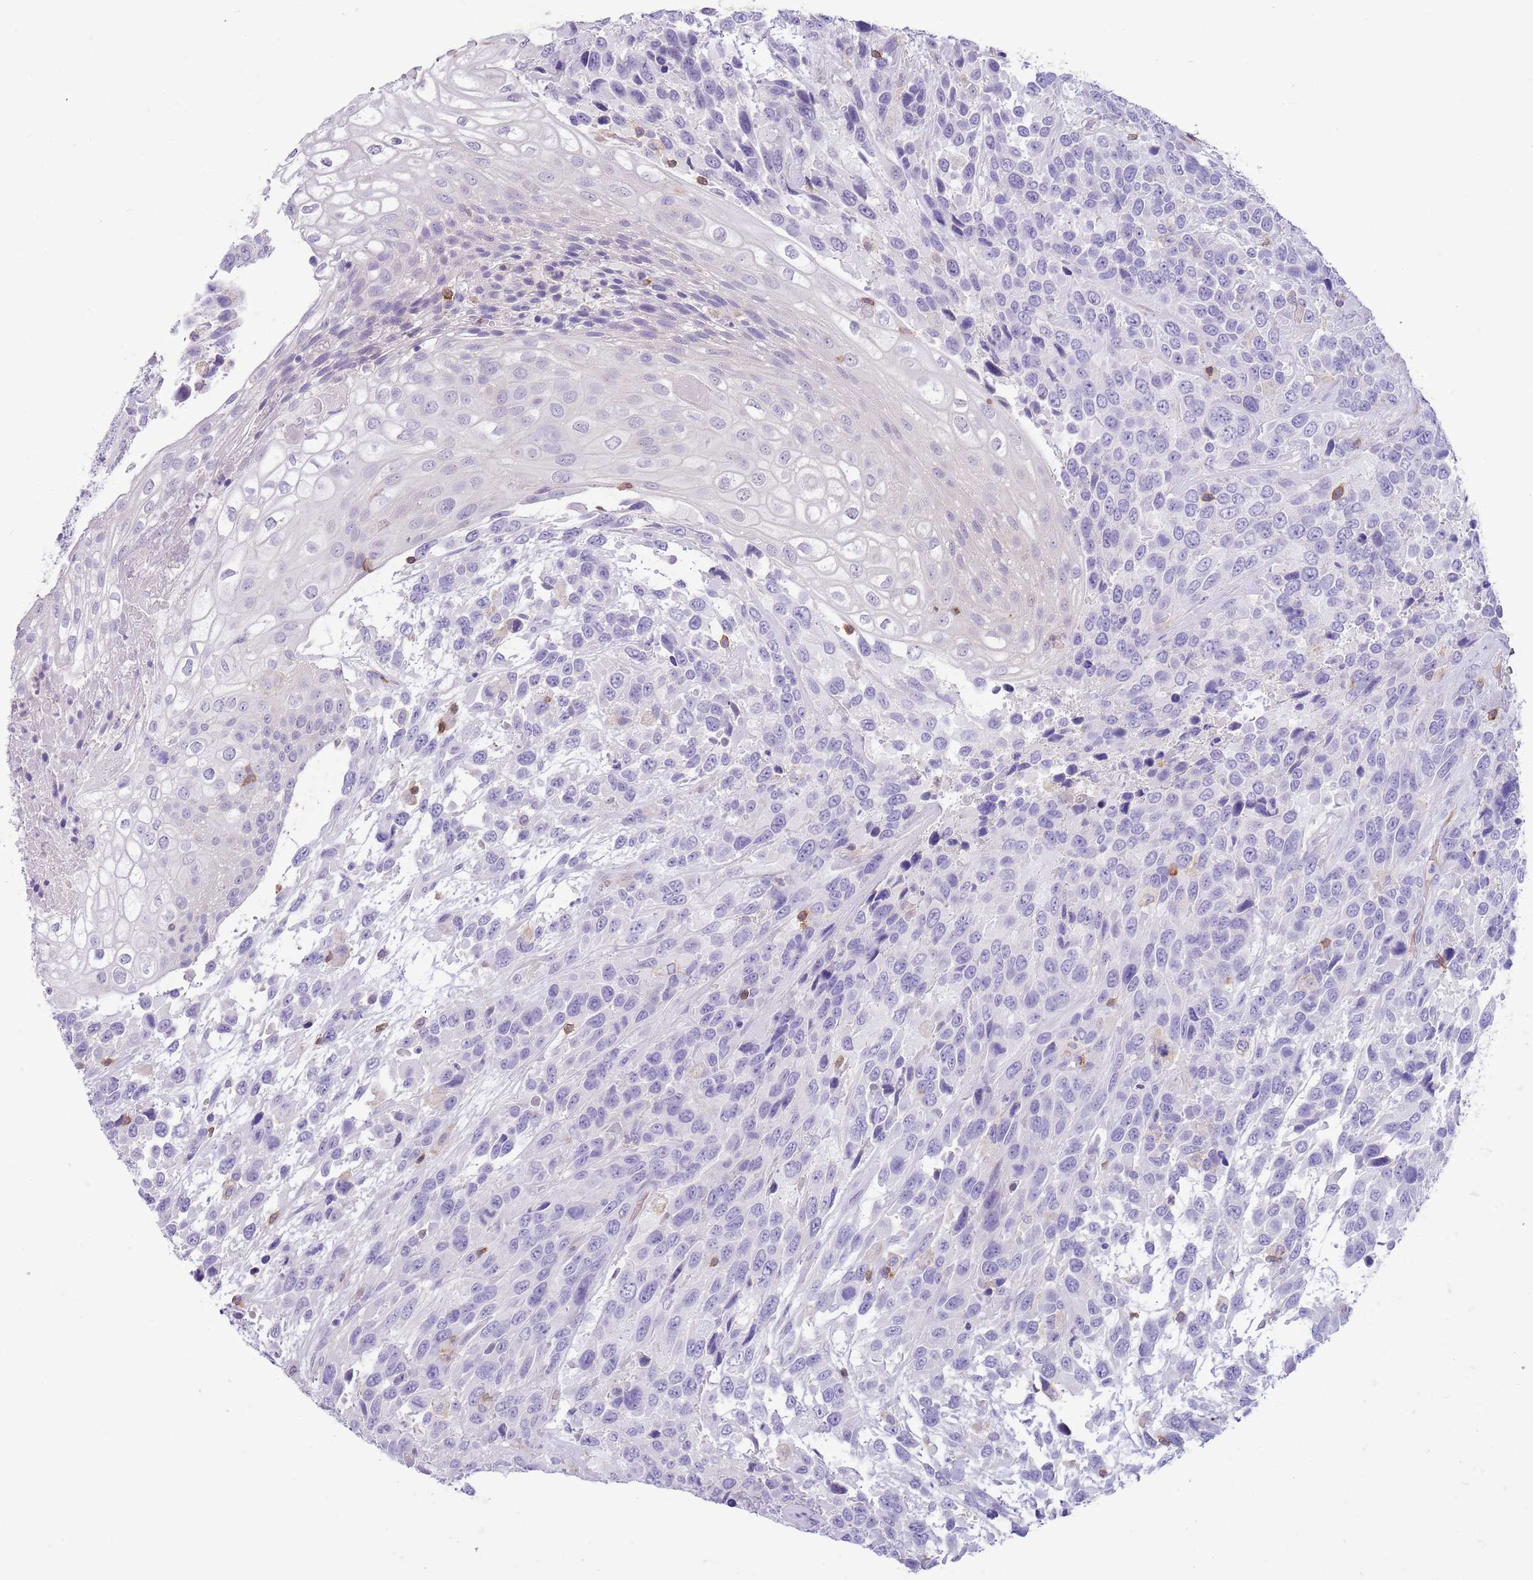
{"staining": {"intensity": "negative", "quantity": "none", "location": "none"}, "tissue": "urothelial cancer", "cell_type": "Tumor cells", "image_type": "cancer", "snomed": [{"axis": "morphology", "description": "Urothelial carcinoma, High grade"}, {"axis": "topography", "description": "Urinary bladder"}], "caption": "Tumor cells are negative for brown protein staining in urothelial cancer.", "gene": "OR4Q3", "patient": {"sex": "female", "age": 70}}